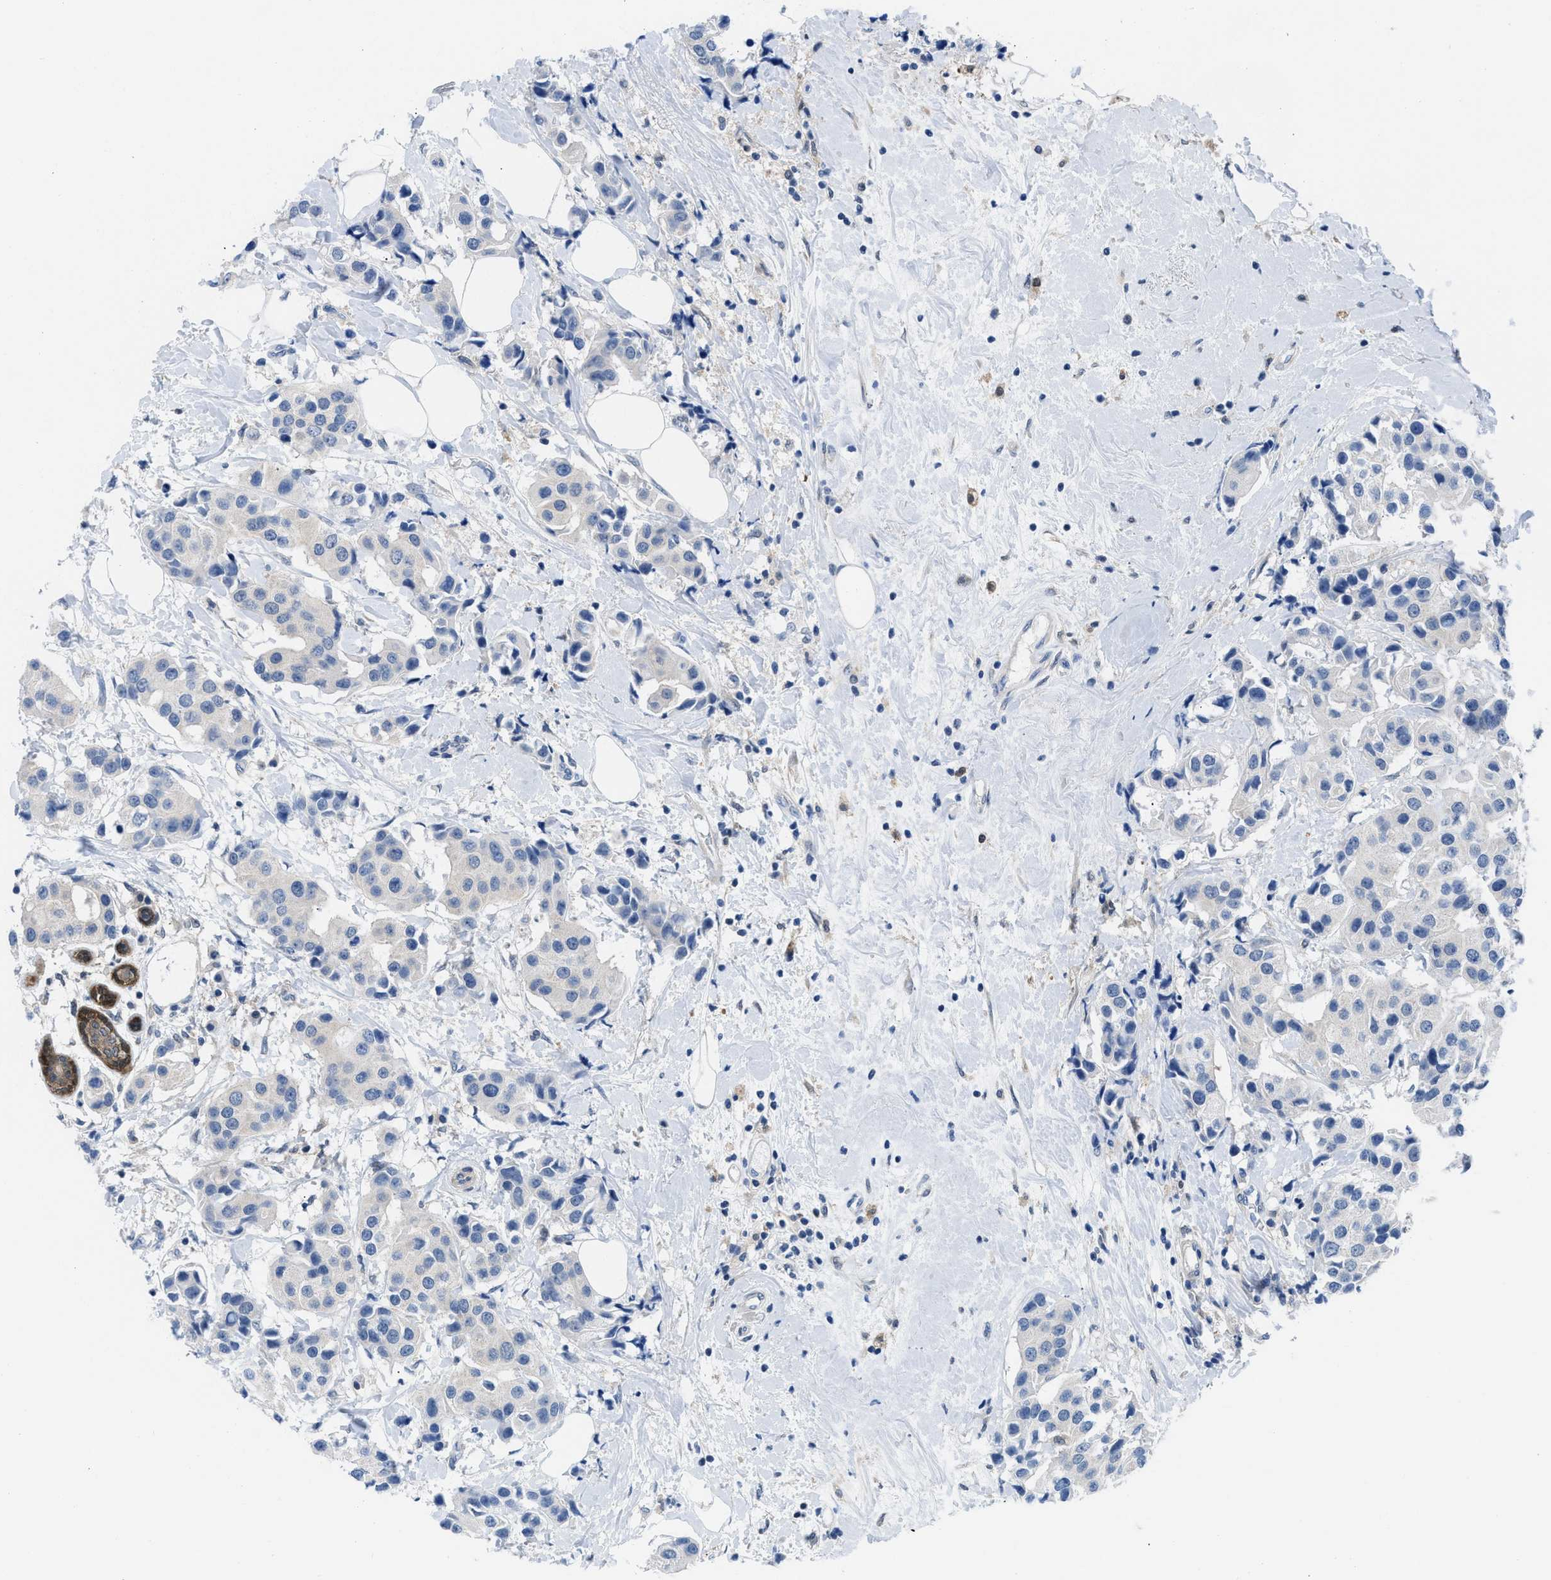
{"staining": {"intensity": "negative", "quantity": "none", "location": "none"}, "tissue": "breast cancer", "cell_type": "Tumor cells", "image_type": "cancer", "snomed": [{"axis": "morphology", "description": "Normal tissue, NOS"}, {"axis": "morphology", "description": "Duct carcinoma"}, {"axis": "topography", "description": "Breast"}], "caption": "Histopathology image shows no protein positivity in tumor cells of invasive ductal carcinoma (breast) tissue.", "gene": "CBR1", "patient": {"sex": "female", "age": 39}}